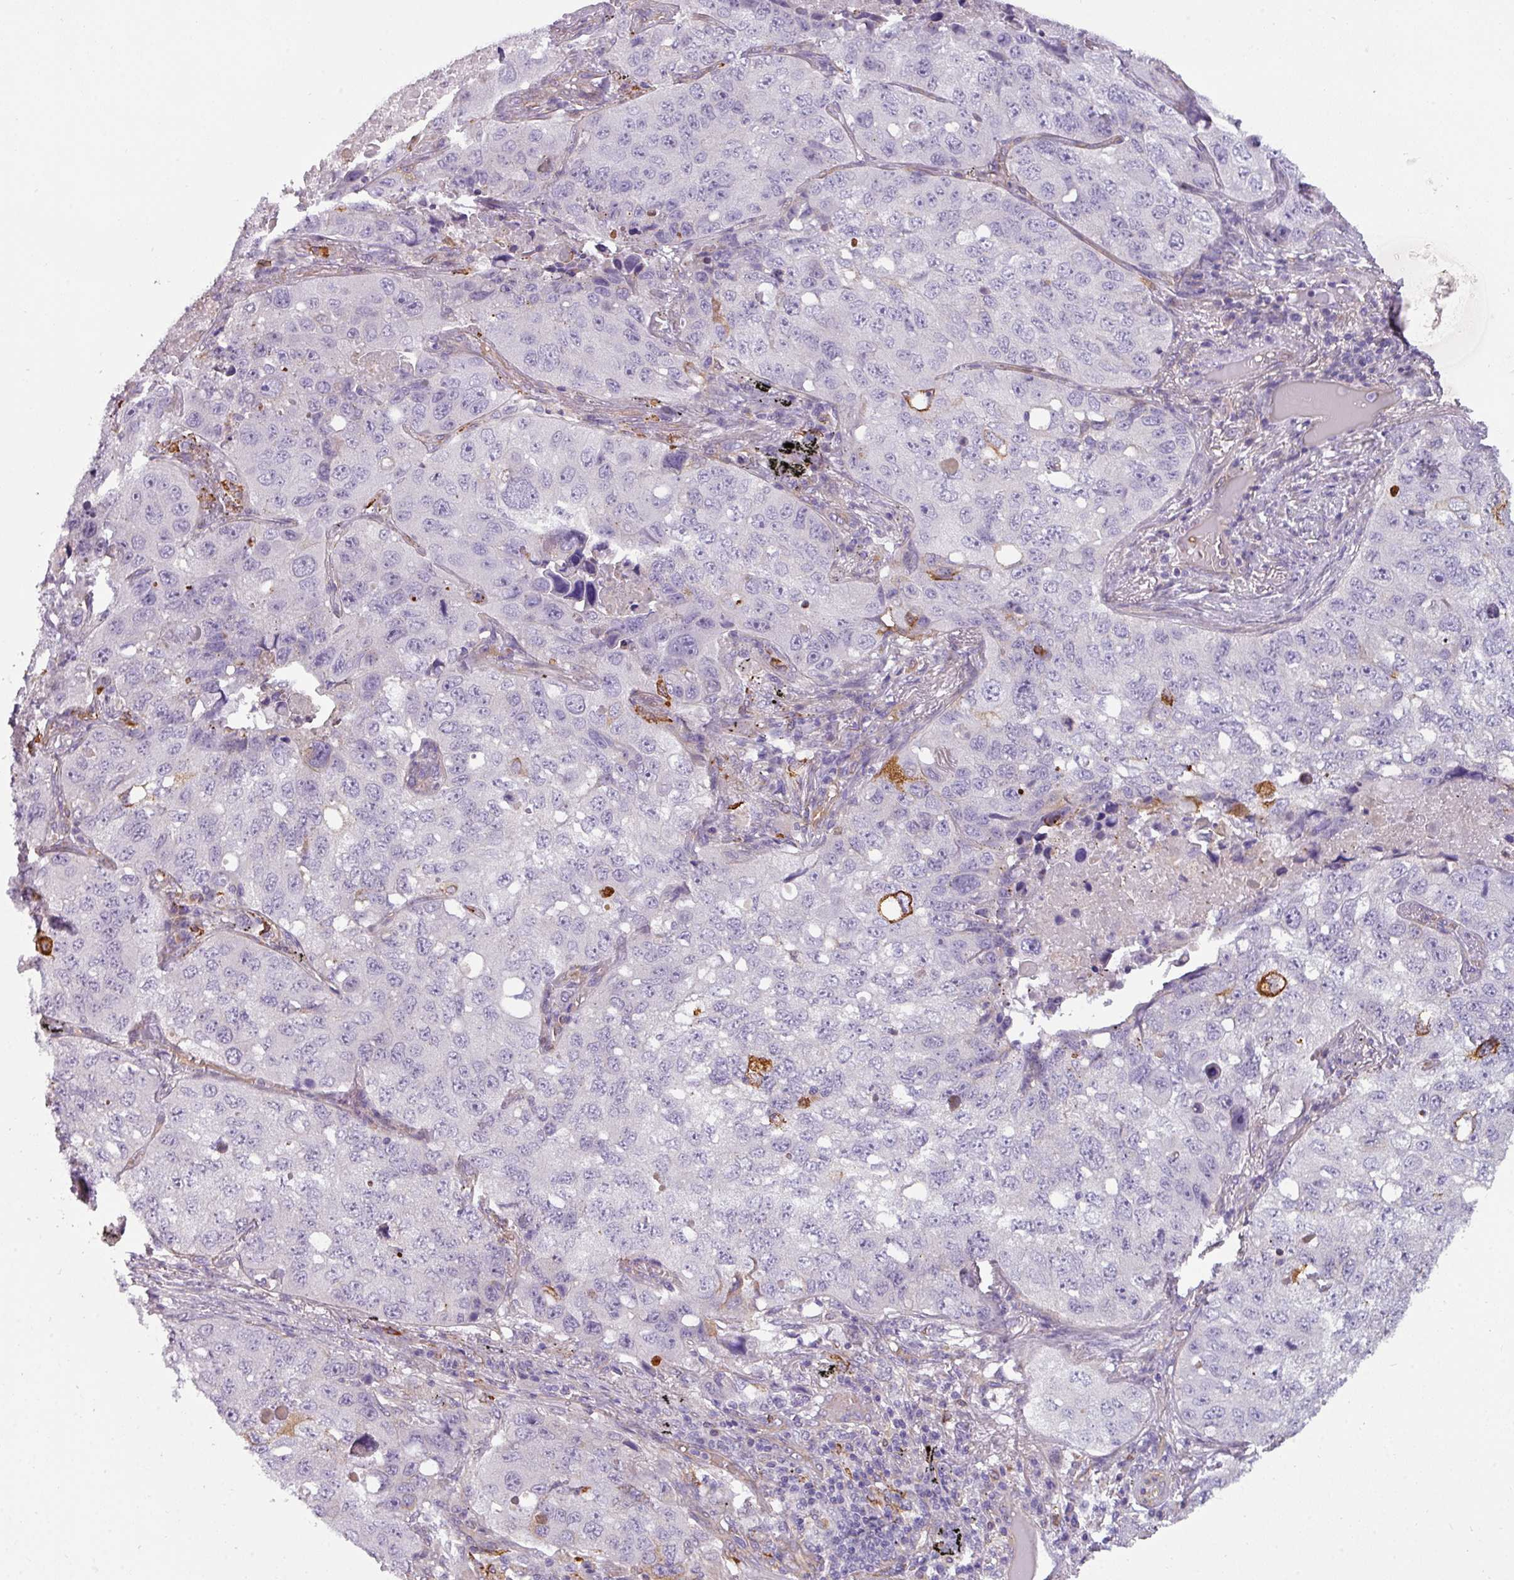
{"staining": {"intensity": "negative", "quantity": "none", "location": "none"}, "tissue": "lung cancer", "cell_type": "Tumor cells", "image_type": "cancer", "snomed": [{"axis": "morphology", "description": "Squamous cell carcinoma, NOS"}, {"axis": "topography", "description": "Lung"}], "caption": "This is an IHC photomicrograph of lung squamous cell carcinoma. There is no expression in tumor cells.", "gene": "BUD23", "patient": {"sex": "male", "age": 60}}